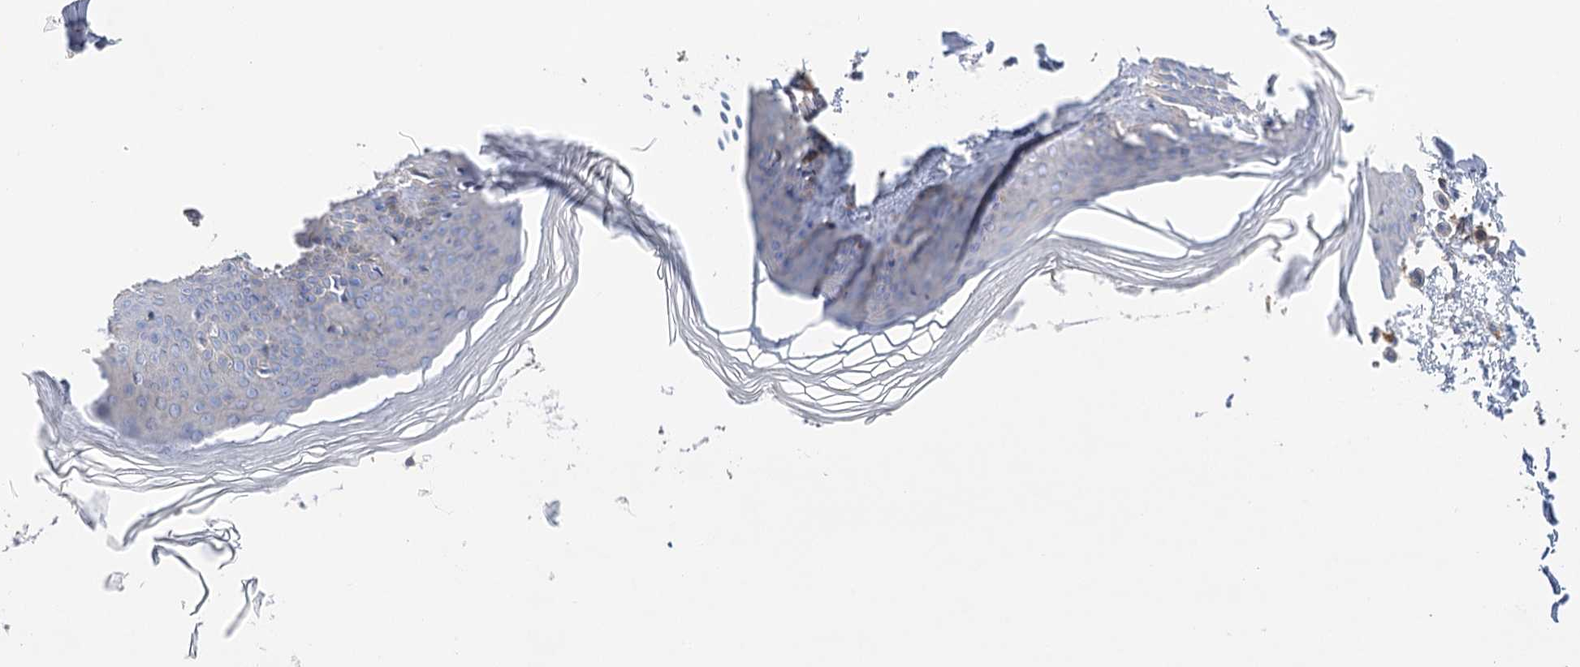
{"staining": {"intensity": "negative", "quantity": "none", "location": "none"}, "tissue": "skin", "cell_type": "Fibroblasts", "image_type": "normal", "snomed": [{"axis": "morphology", "description": "Normal tissue, NOS"}, {"axis": "topography", "description": "Skin"}], "caption": "This is an IHC histopathology image of unremarkable skin. There is no expression in fibroblasts.", "gene": "EPB41L5", "patient": {"sex": "female", "age": 27}}